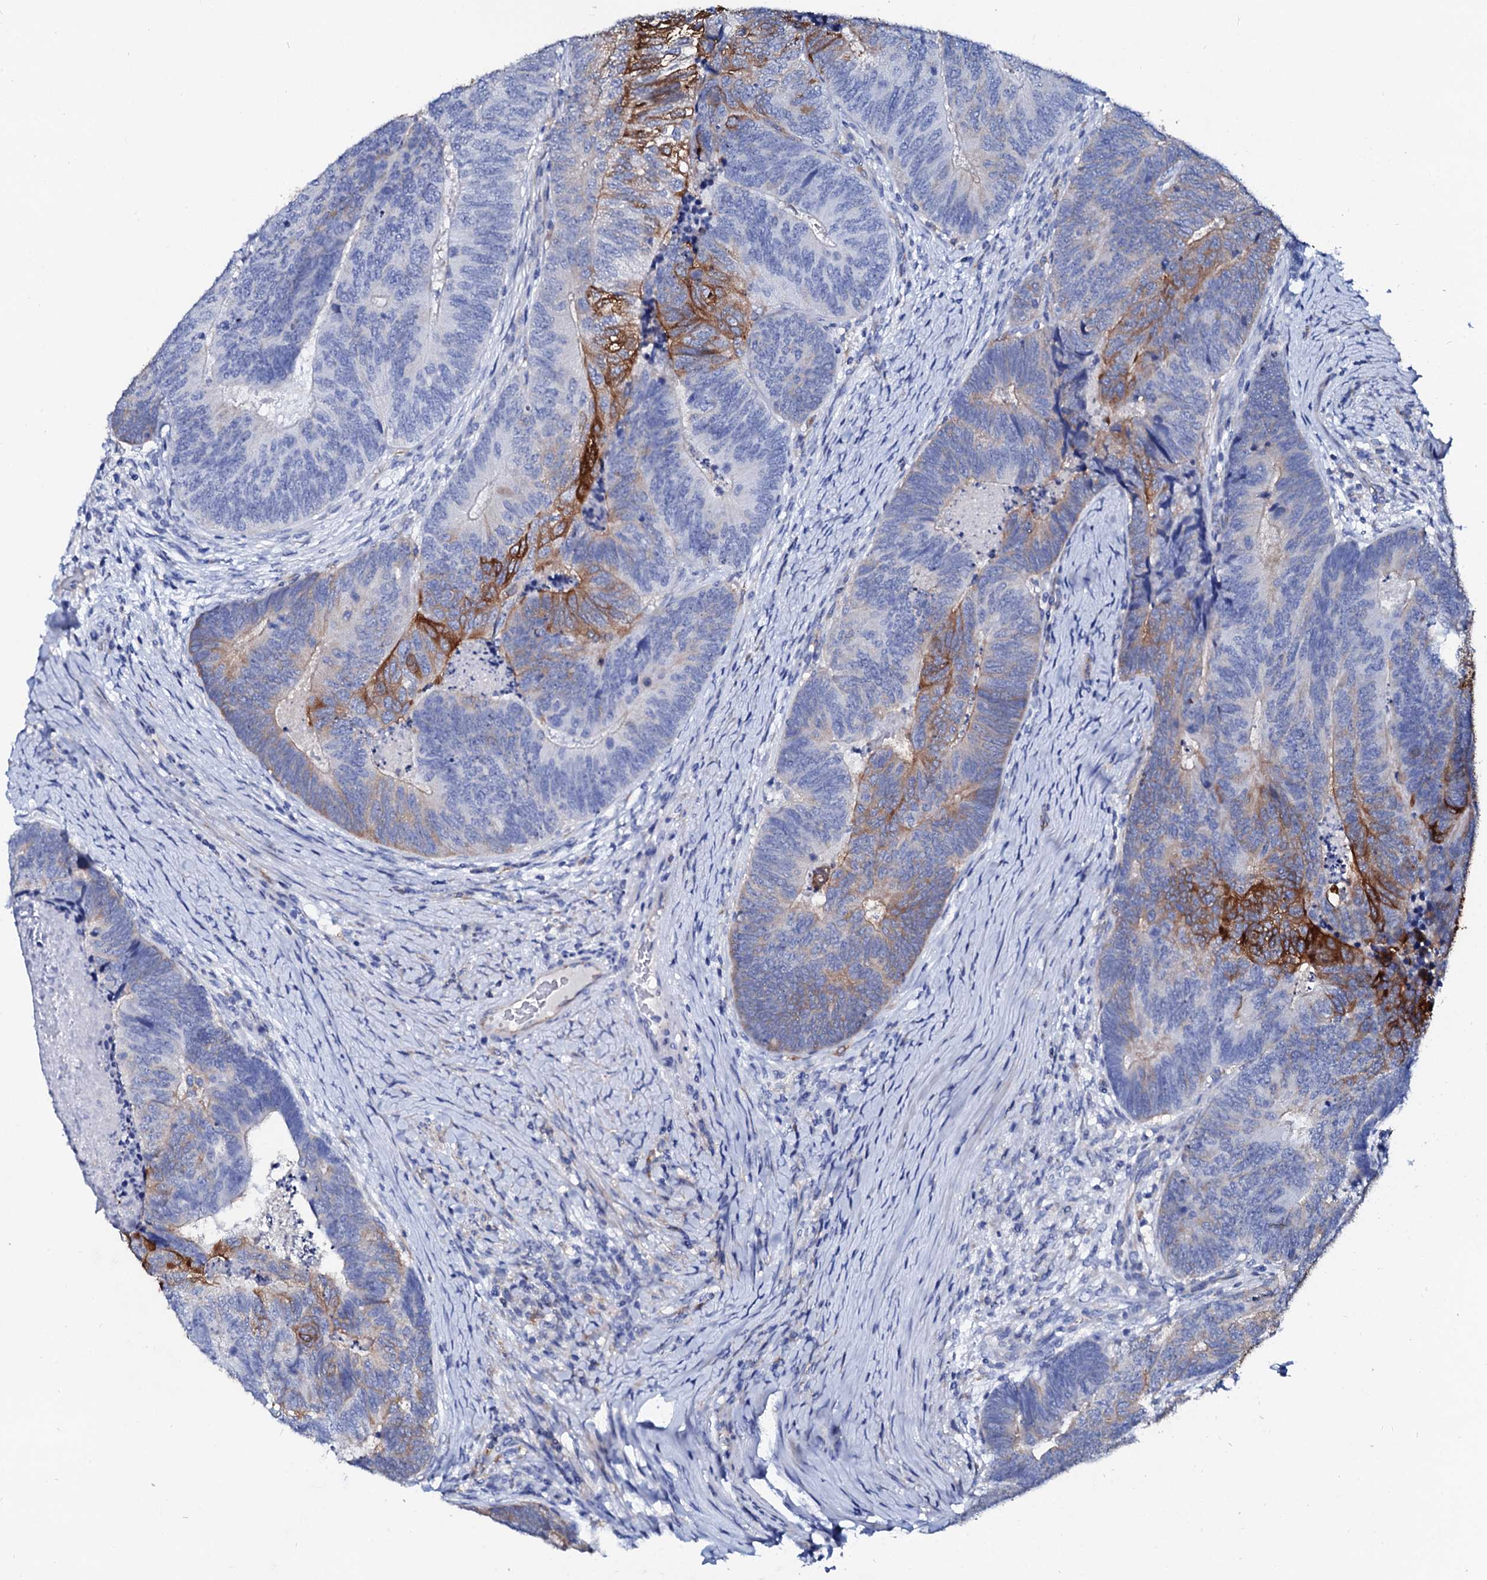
{"staining": {"intensity": "strong", "quantity": "<25%", "location": "cytoplasmic/membranous"}, "tissue": "colorectal cancer", "cell_type": "Tumor cells", "image_type": "cancer", "snomed": [{"axis": "morphology", "description": "Adenocarcinoma, NOS"}, {"axis": "topography", "description": "Colon"}], "caption": "A histopathology image of human colorectal adenocarcinoma stained for a protein demonstrates strong cytoplasmic/membranous brown staining in tumor cells.", "gene": "GLB1L3", "patient": {"sex": "female", "age": 67}}